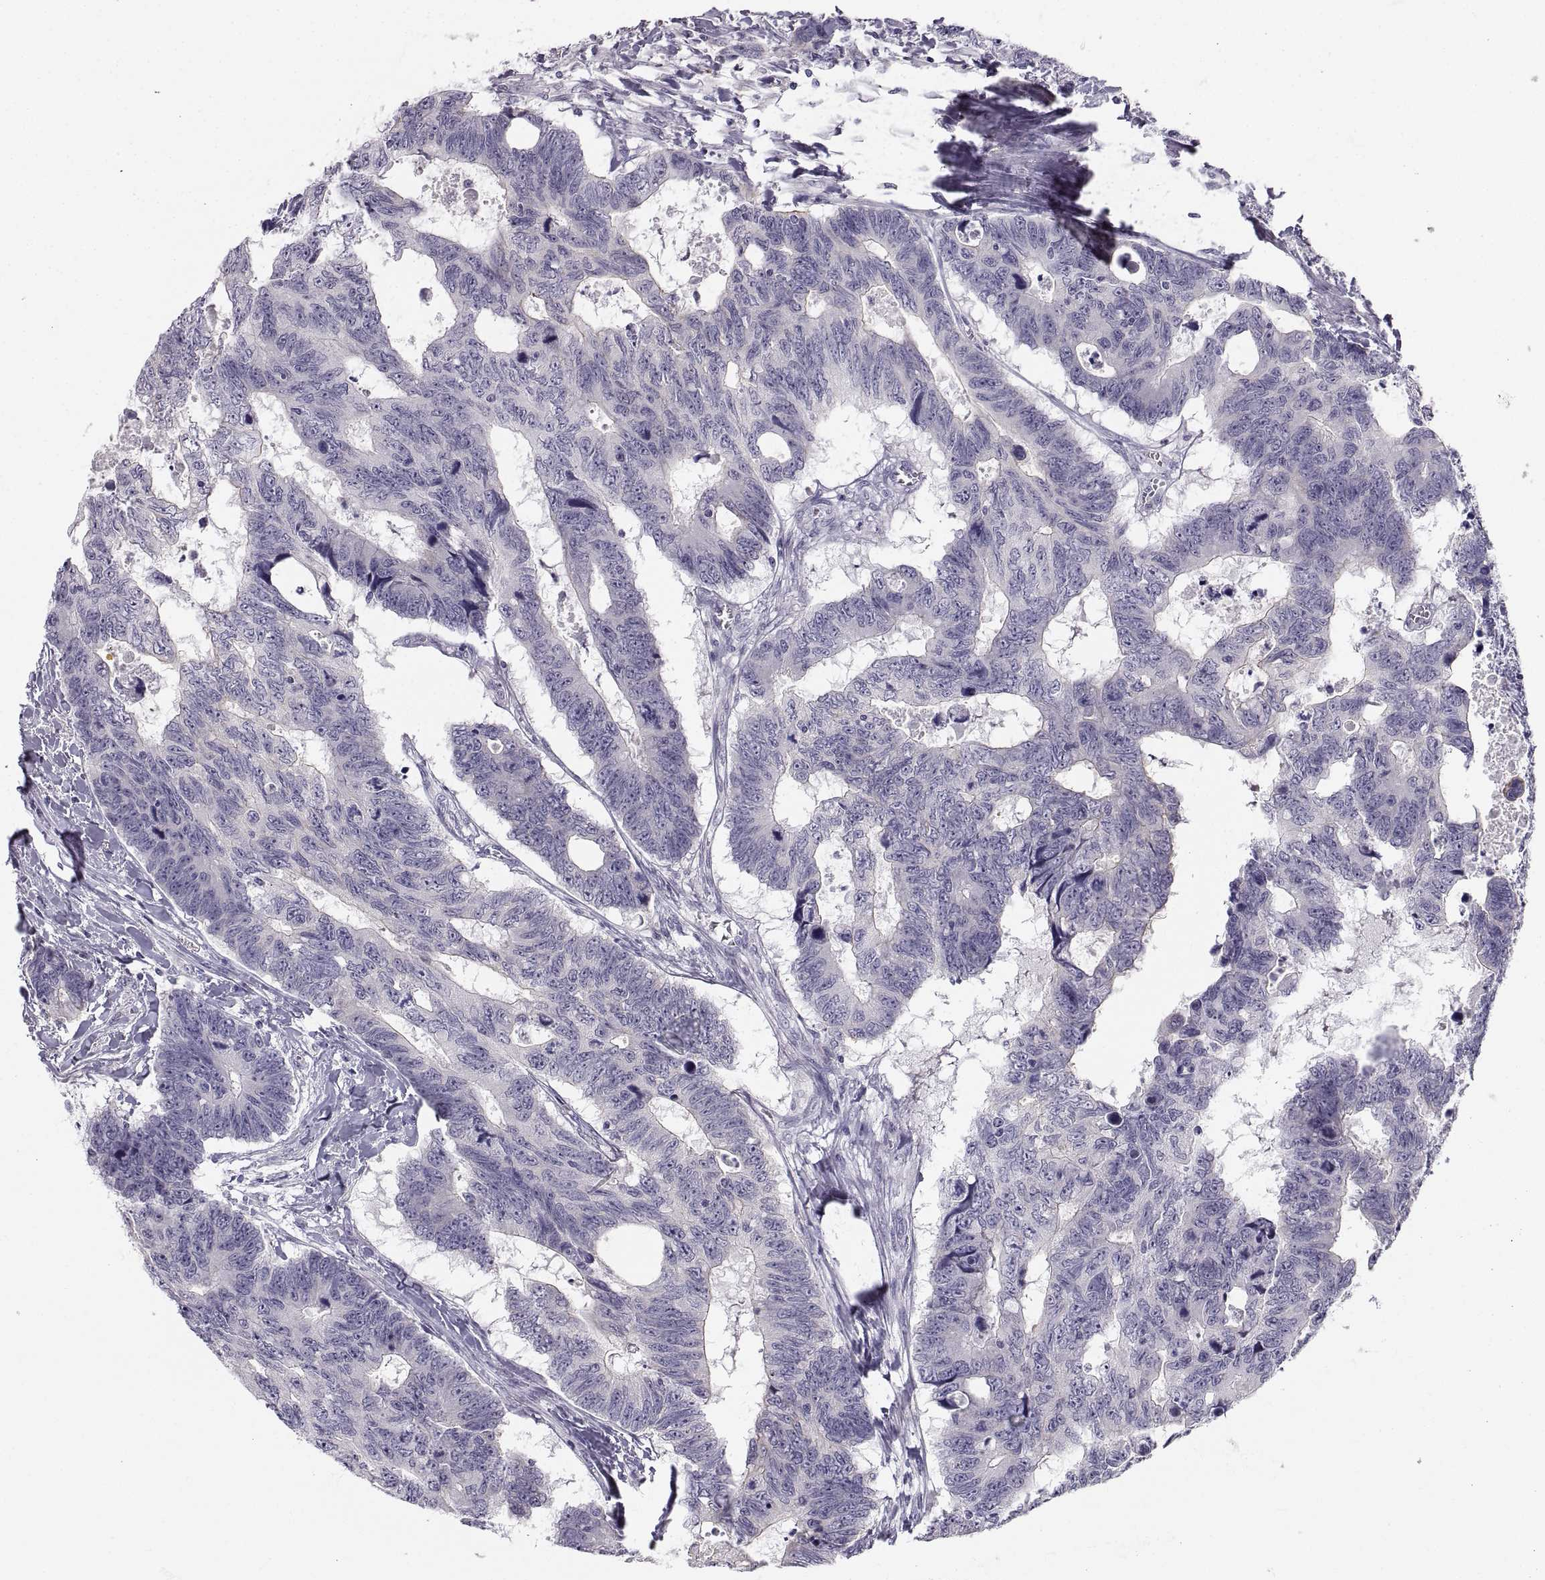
{"staining": {"intensity": "negative", "quantity": "none", "location": "none"}, "tissue": "colorectal cancer", "cell_type": "Tumor cells", "image_type": "cancer", "snomed": [{"axis": "morphology", "description": "Adenocarcinoma, NOS"}, {"axis": "topography", "description": "Colon"}], "caption": "An image of adenocarcinoma (colorectal) stained for a protein exhibits no brown staining in tumor cells.", "gene": "ZNF185", "patient": {"sex": "female", "age": 77}}